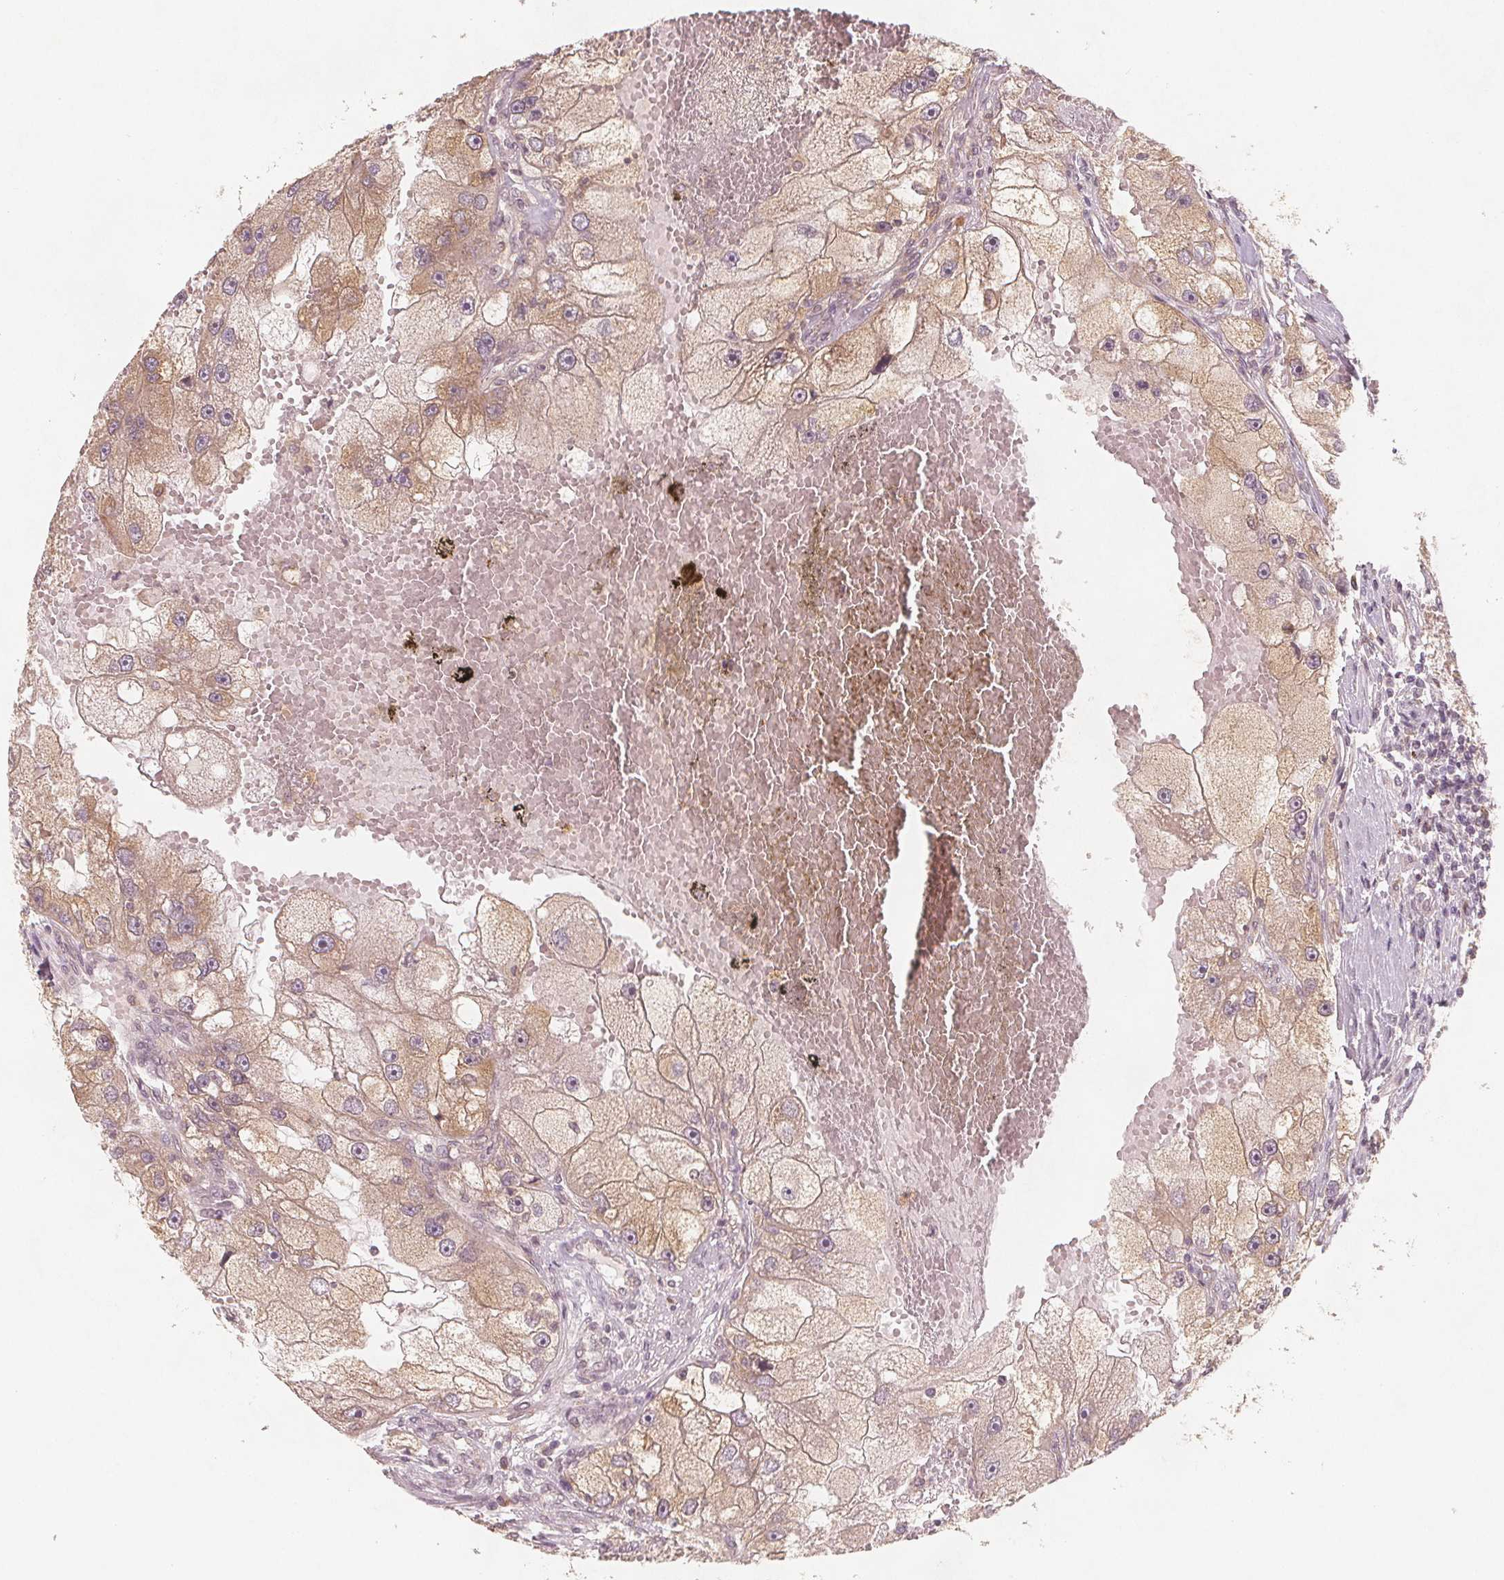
{"staining": {"intensity": "weak", "quantity": ">75%", "location": "cytoplasmic/membranous"}, "tissue": "renal cancer", "cell_type": "Tumor cells", "image_type": "cancer", "snomed": [{"axis": "morphology", "description": "Adenocarcinoma, NOS"}, {"axis": "topography", "description": "Kidney"}], "caption": "A brown stain highlights weak cytoplasmic/membranous positivity of a protein in renal cancer (adenocarcinoma) tumor cells.", "gene": "NCSTN", "patient": {"sex": "male", "age": 63}}